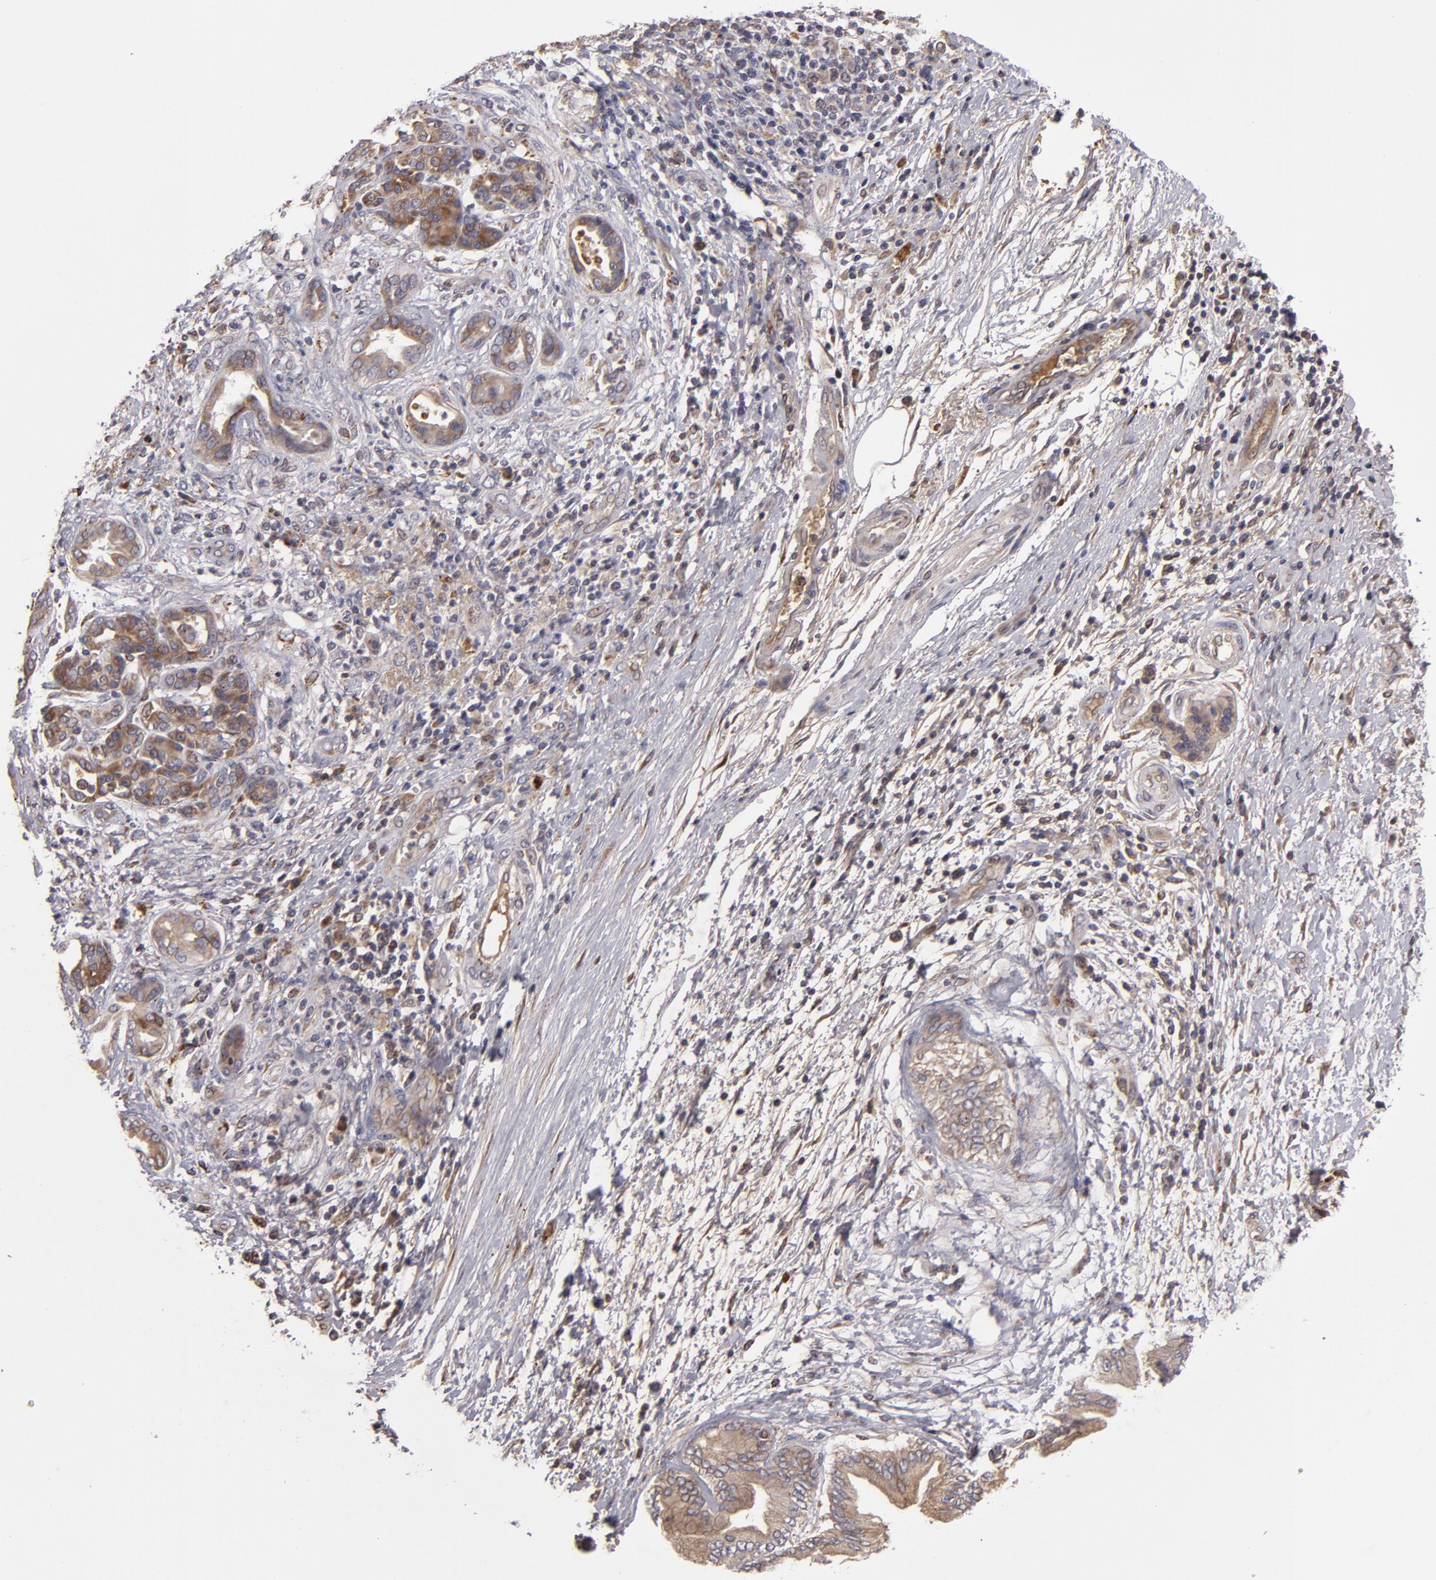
{"staining": {"intensity": "moderate", "quantity": ">75%", "location": "cytoplasmic/membranous"}, "tissue": "pancreatic cancer", "cell_type": "Tumor cells", "image_type": "cancer", "snomed": [{"axis": "morphology", "description": "Adenocarcinoma, NOS"}, {"axis": "topography", "description": "Pancreas"}], "caption": "Immunohistochemistry photomicrograph of human adenocarcinoma (pancreatic) stained for a protein (brown), which exhibits medium levels of moderate cytoplasmic/membranous expression in about >75% of tumor cells.", "gene": "CFB", "patient": {"sex": "female", "age": 70}}